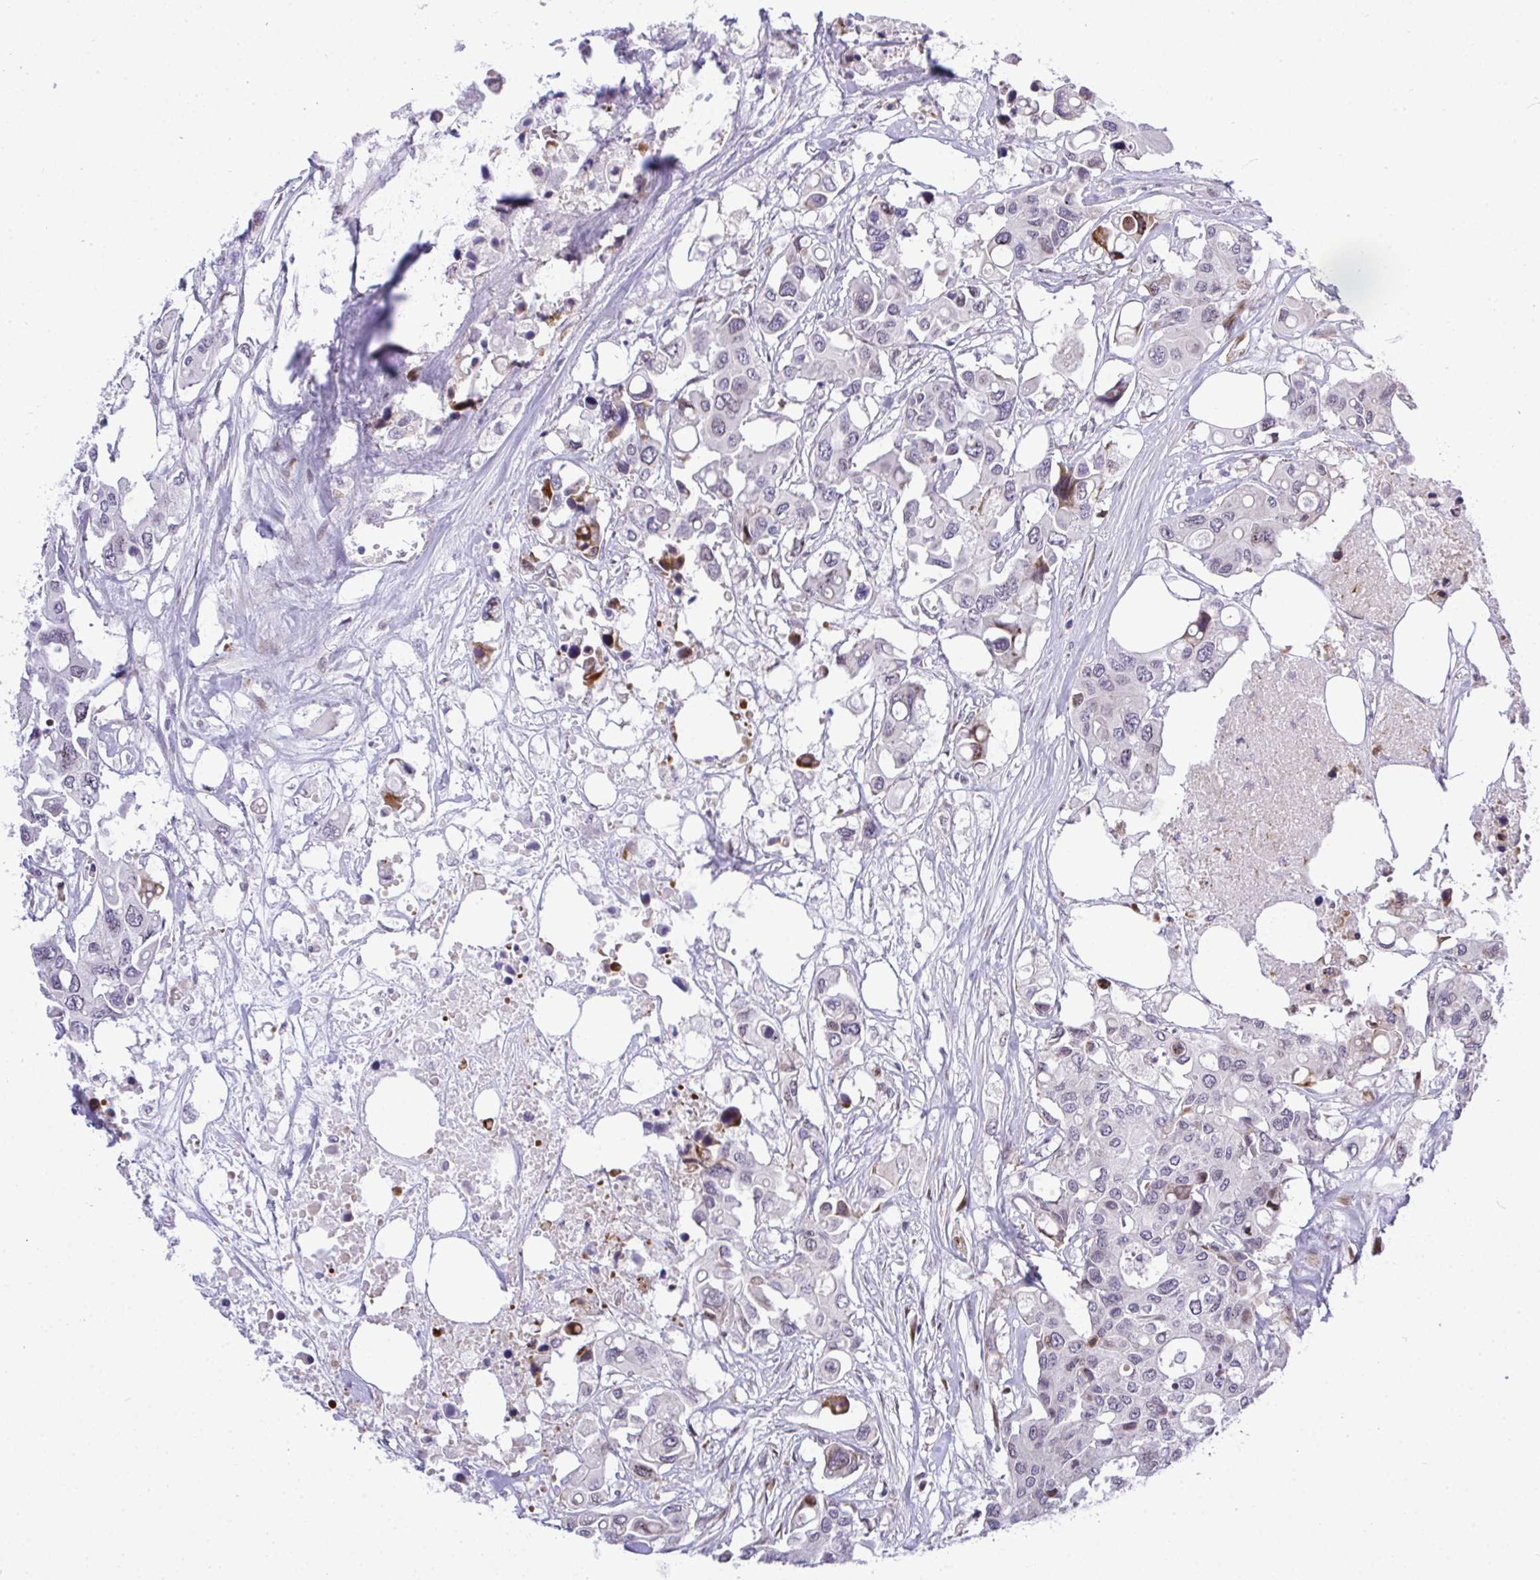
{"staining": {"intensity": "weak", "quantity": "<25%", "location": "nuclear"}, "tissue": "colorectal cancer", "cell_type": "Tumor cells", "image_type": "cancer", "snomed": [{"axis": "morphology", "description": "Adenocarcinoma, NOS"}, {"axis": "topography", "description": "Colon"}], "caption": "The immunohistochemistry image has no significant staining in tumor cells of colorectal cancer tissue.", "gene": "CASTOR2", "patient": {"sex": "male", "age": 77}}